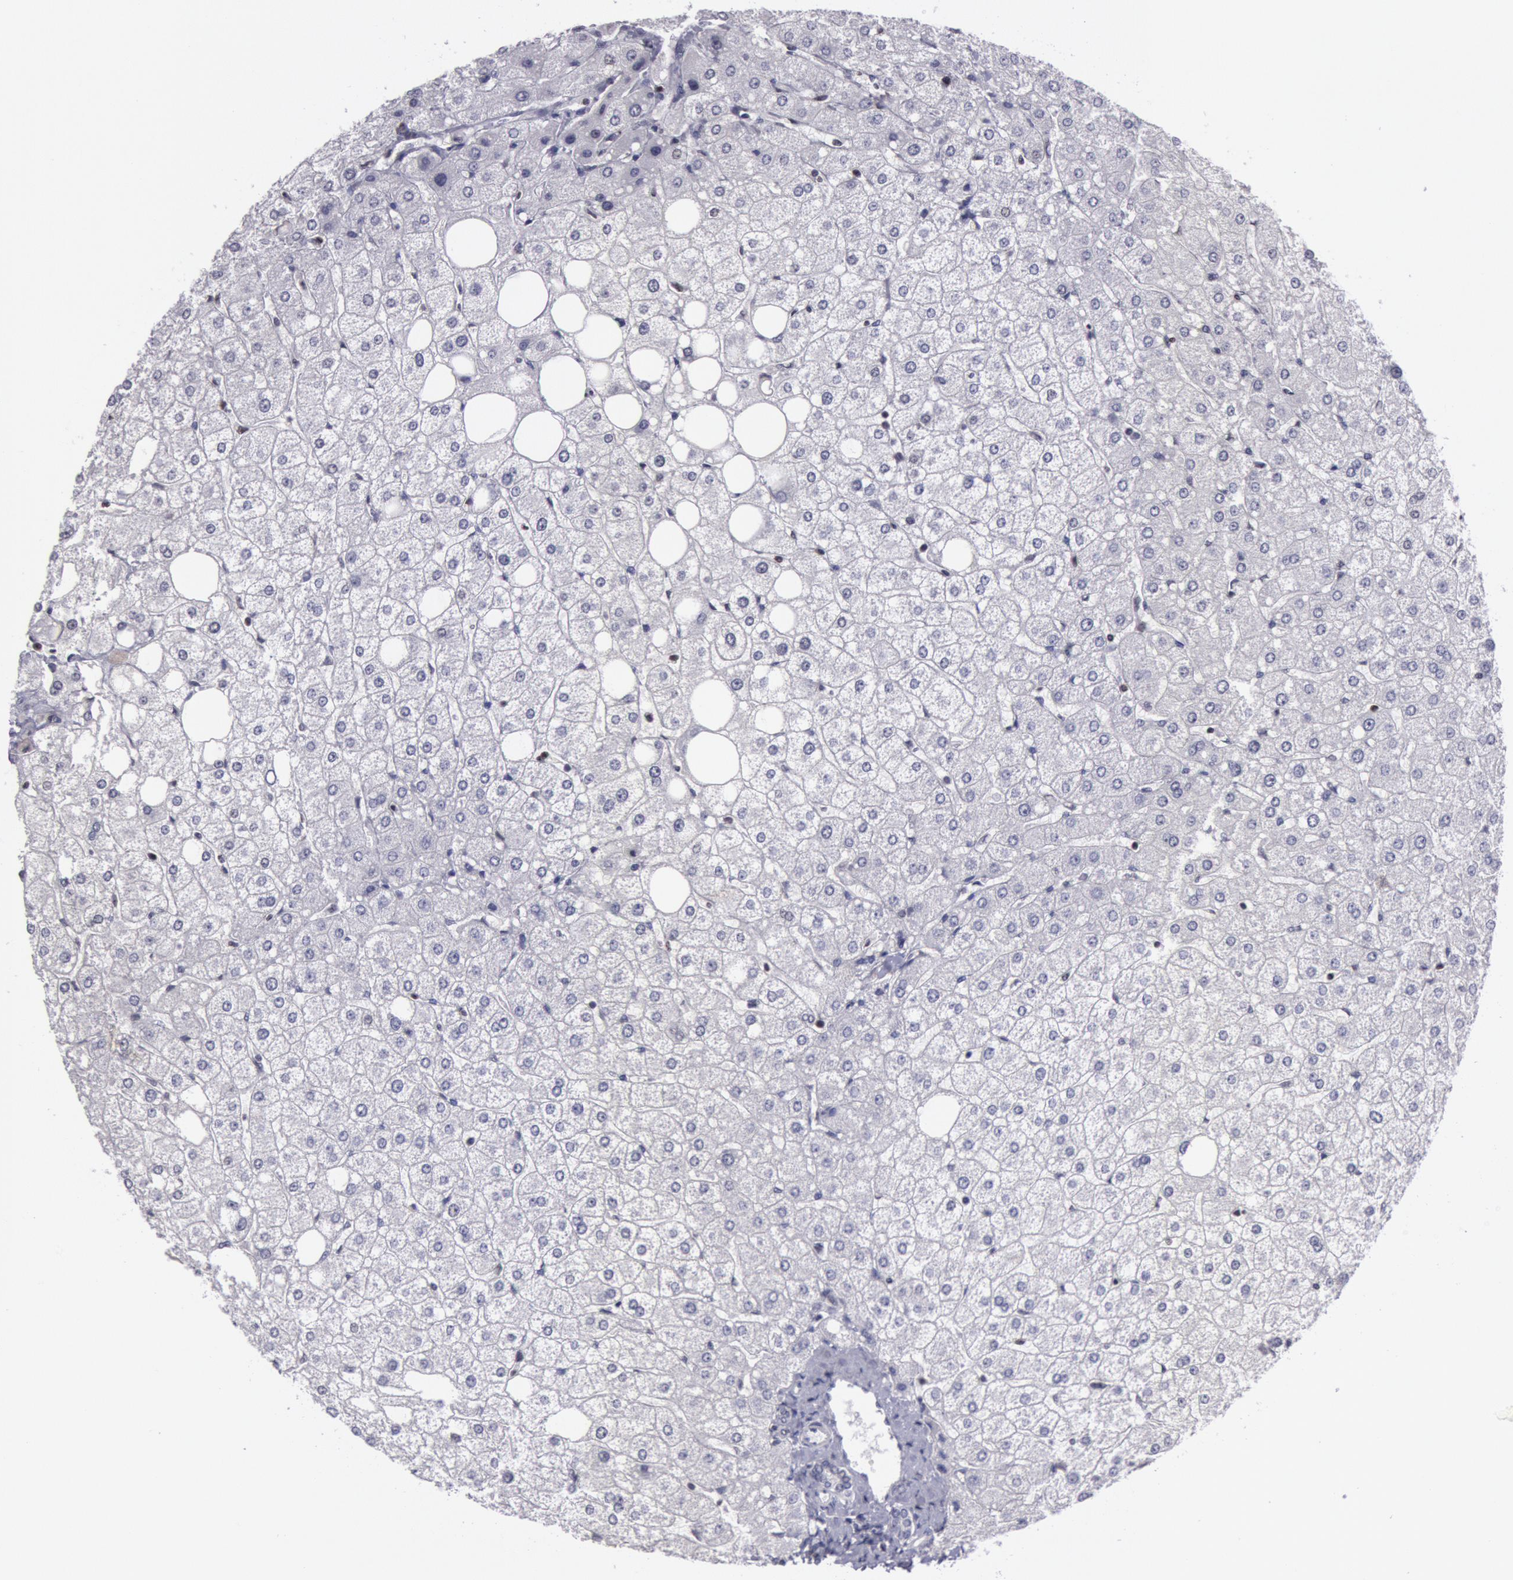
{"staining": {"intensity": "negative", "quantity": "none", "location": "none"}, "tissue": "liver", "cell_type": "Cholangiocytes", "image_type": "normal", "snomed": [{"axis": "morphology", "description": "Normal tissue, NOS"}, {"axis": "topography", "description": "Liver"}], "caption": "DAB immunohistochemical staining of normal liver reveals no significant staining in cholangiocytes. (Immunohistochemistry, brightfield microscopy, high magnification).", "gene": "NKAP", "patient": {"sex": "male", "age": 35}}